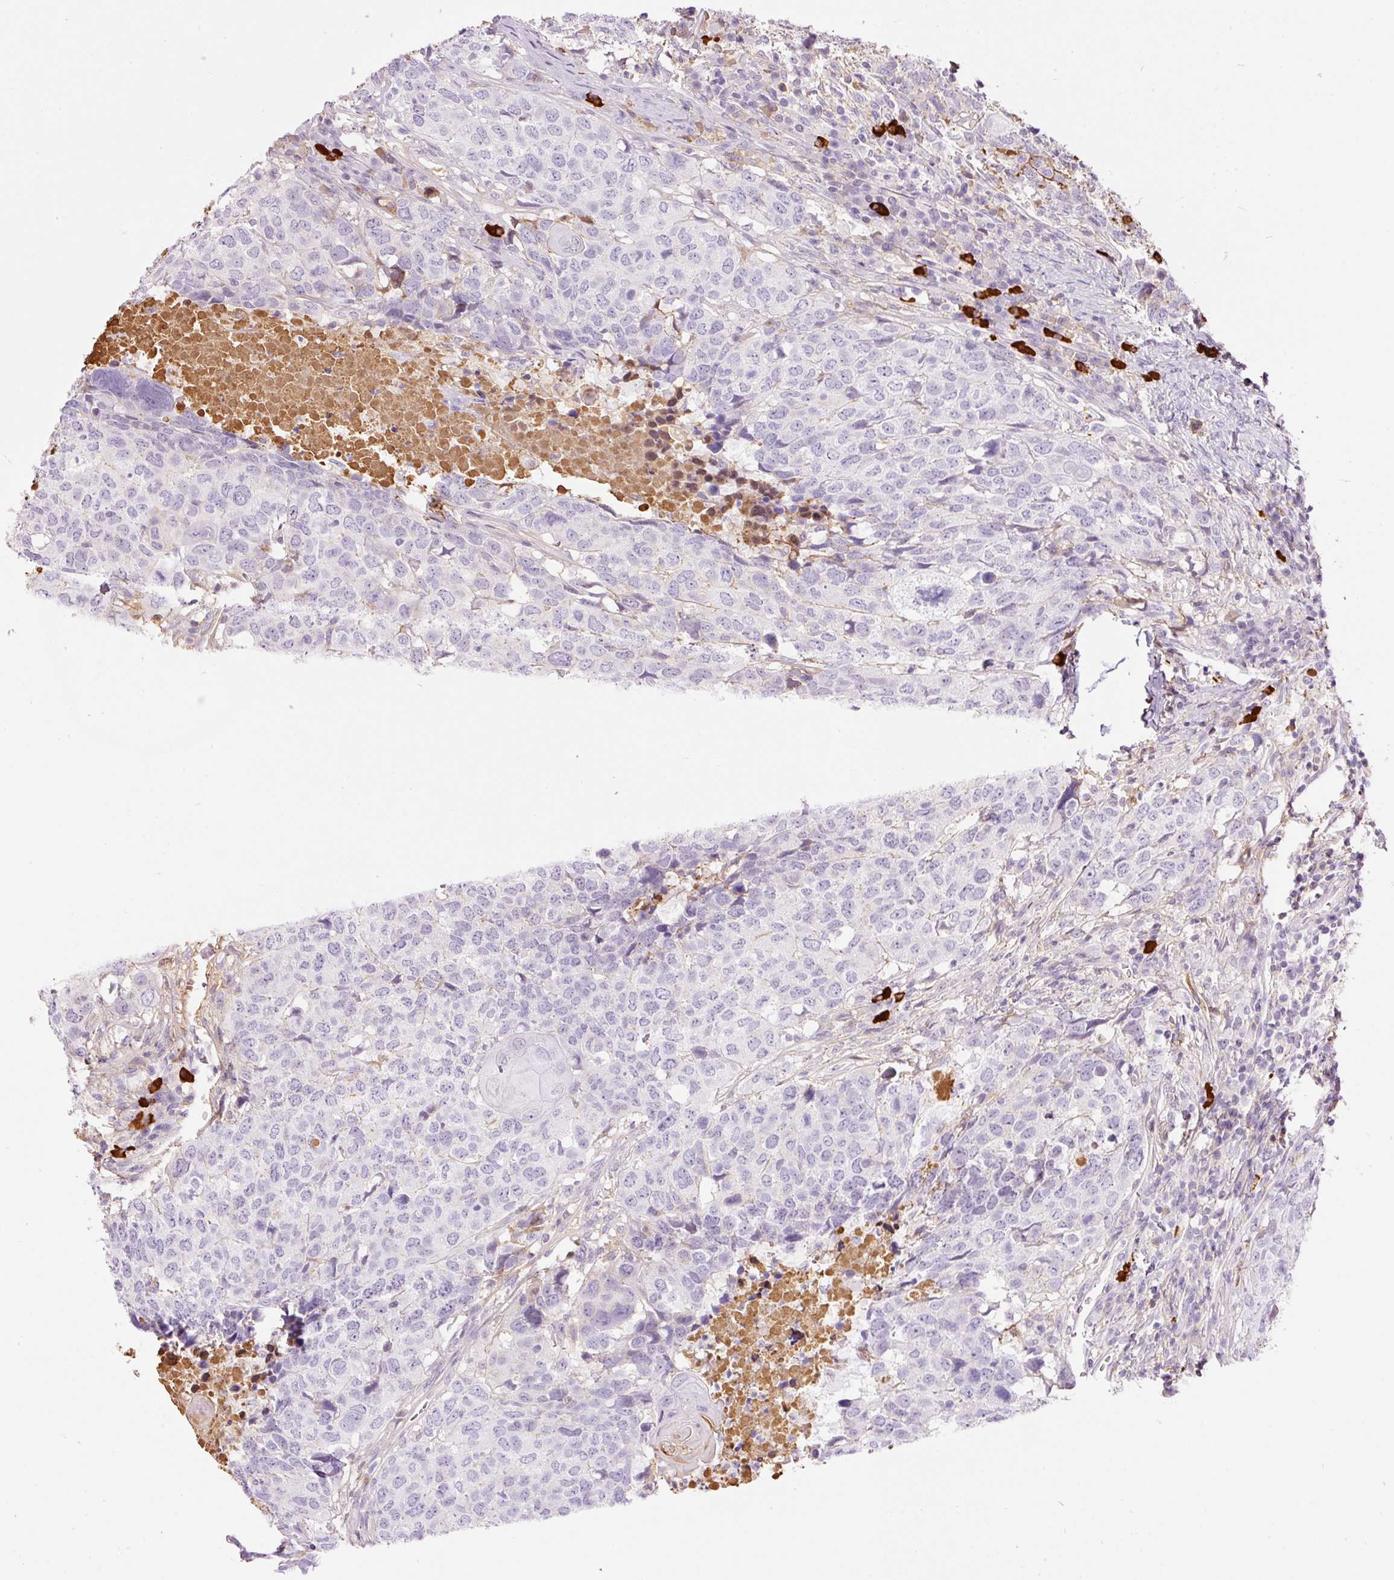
{"staining": {"intensity": "negative", "quantity": "none", "location": "none"}, "tissue": "head and neck cancer", "cell_type": "Tumor cells", "image_type": "cancer", "snomed": [{"axis": "morphology", "description": "Normal tissue, NOS"}, {"axis": "morphology", "description": "Squamous cell carcinoma, NOS"}, {"axis": "topography", "description": "Skeletal muscle"}, {"axis": "topography", "description": "Vascular tissue"}, {"axis": "topography", "description": "Peripheral nerve tissue"}, {"axis": "topography", "description": "Head-Neck"}], "caption": "There is no significant expression in tumor cells of head and neck cancer (squamous cell carcinoma).", "gene": "PRPF38B", "patient": {"sex": "male", "age": 66}}